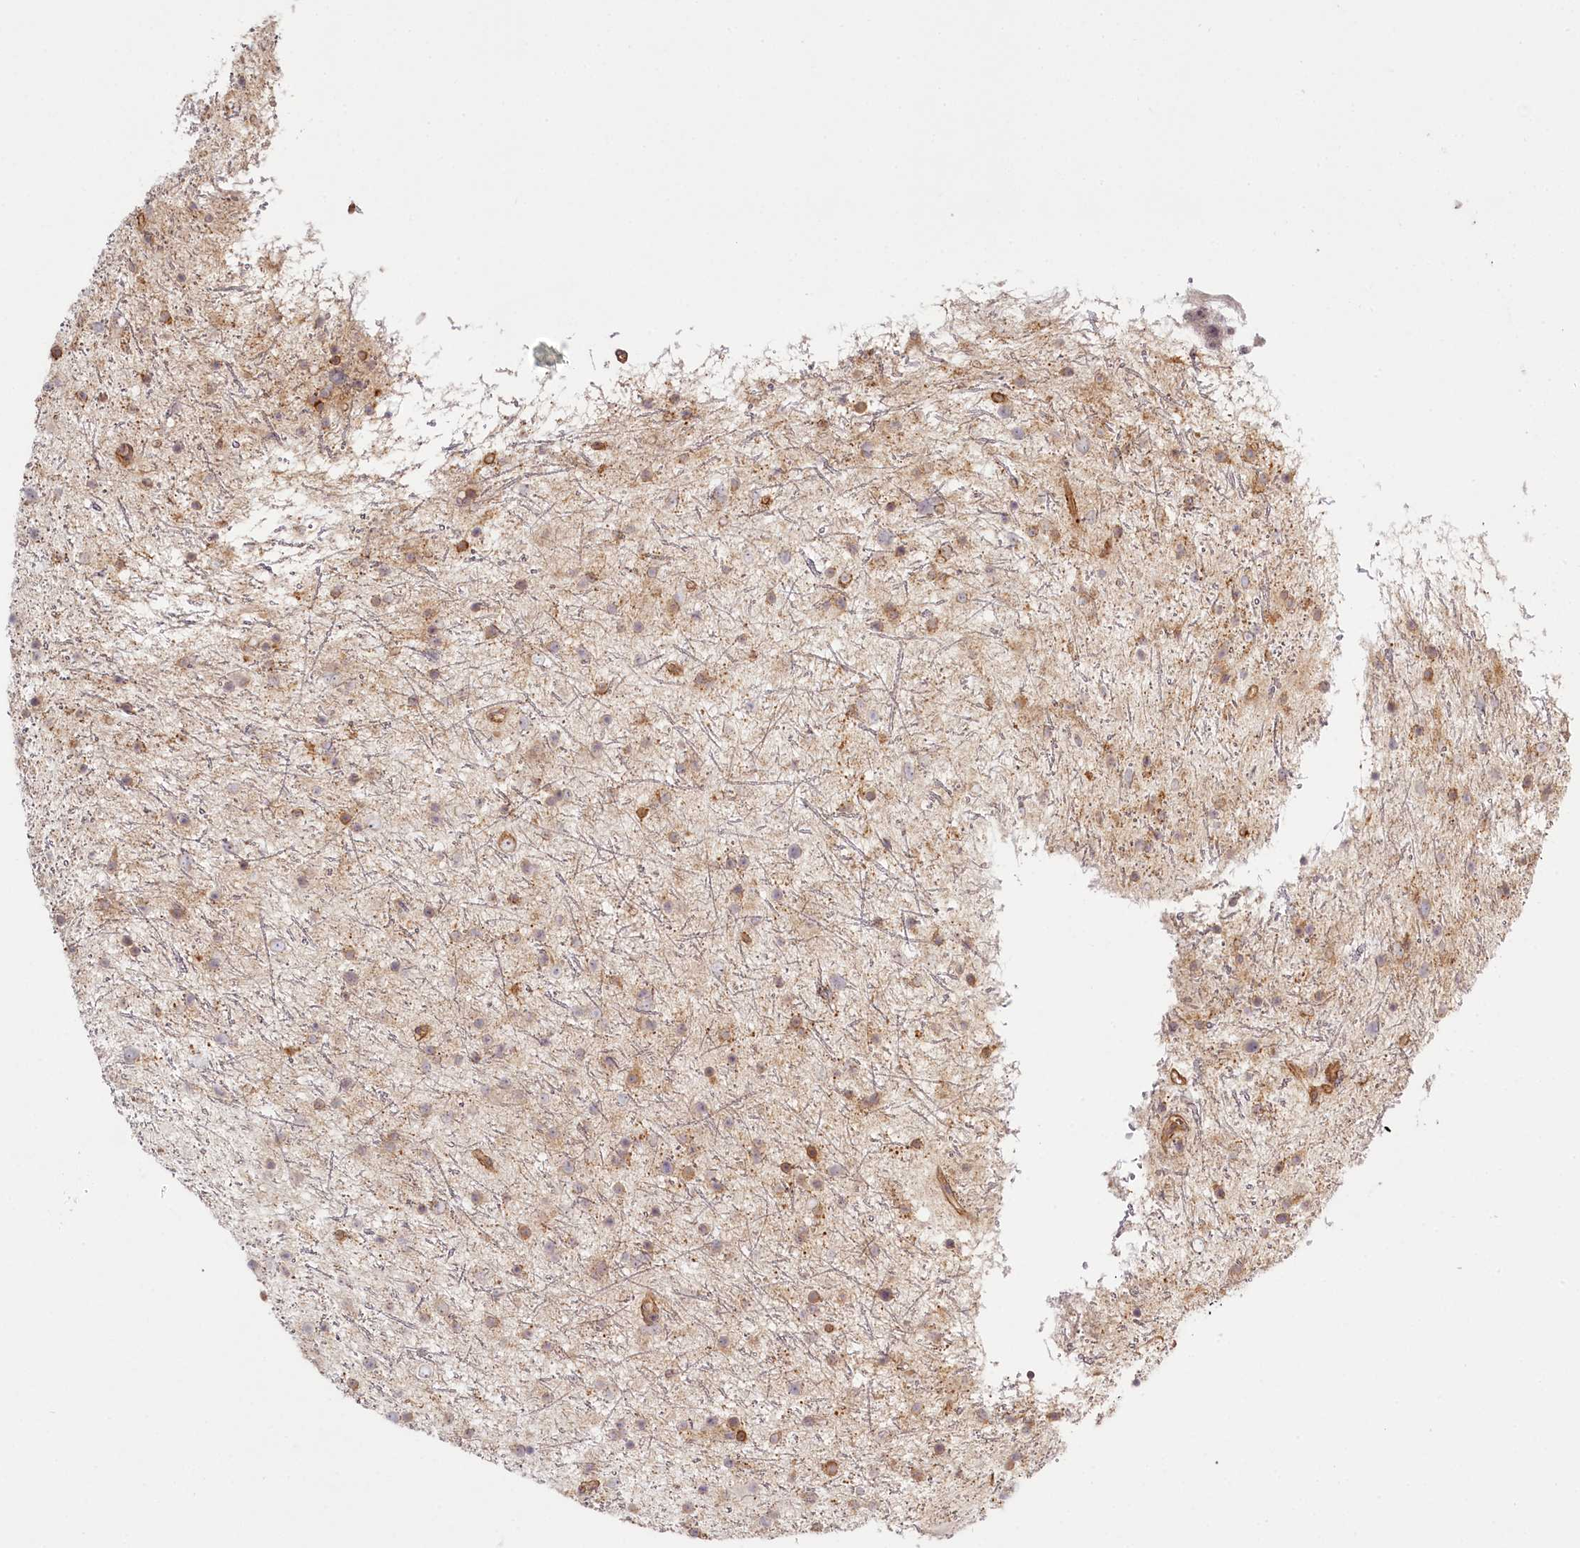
{"staining": {"intensity": "weak", "quantity": "25%-75%", "location": "cytoplasmic/membranous"}, "tissue": "glioma", "cell_type": "Tumor cells", "image_type": "cancer", "snomed": [{"axis": "morphology", "description": "Glioma, malignant, Low grade"}, {"axis": "topography", "description": "Cerebral cortex"}], "caption": "Immunohistochemical staining of human malignant low-grade glioma demonstrates weak cytoplasmic/membranous protein staining in approximately 25%-75% of tumor cells. (DAB IHC with brightfield microscopy, high magnification).", "gene": "TMIE", "patient": {"sex": "female", "age": 39}}